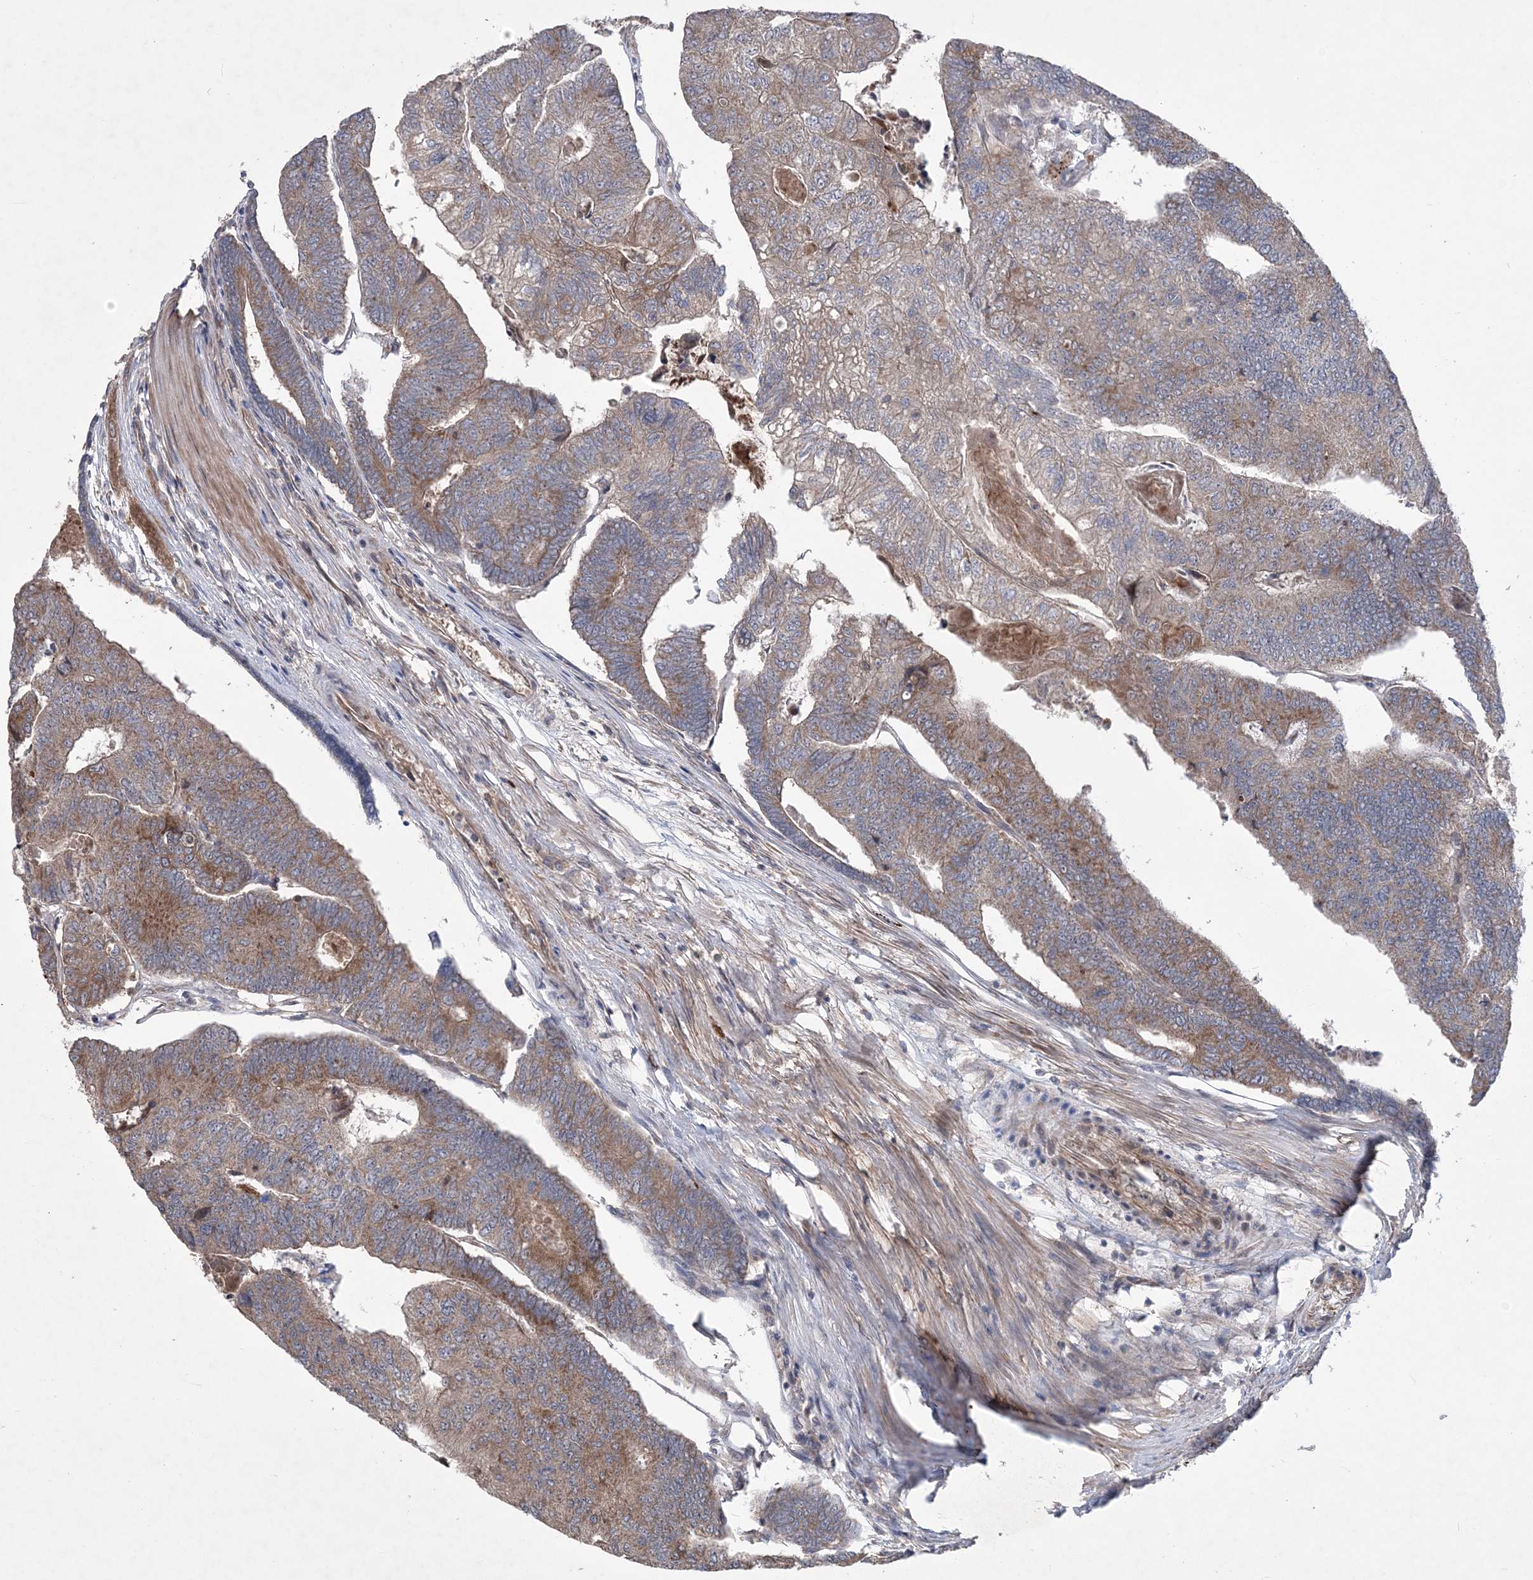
{"staining": {"intensity": "moderate", "quantity": "25%-75%", "location": "cytoplasmic/membranous"}, "tissue": "colorectal cancer", "cell_type": "Tumor cells", "image_type": "cancer", "snomed": [{"axis": "morphology", "description": "Adenocarcinoma, NOS"}, {"axis": "topography", "description": "Colon"}], "caption": "Protein analysis of colorectal cancer tissue exhibits moderate cytoplasmic/membranous positivity in approximately 25%-75% of tumor cells.", "gene": "MTRF1L", "patient": {"sex": "female", "age": 67}}